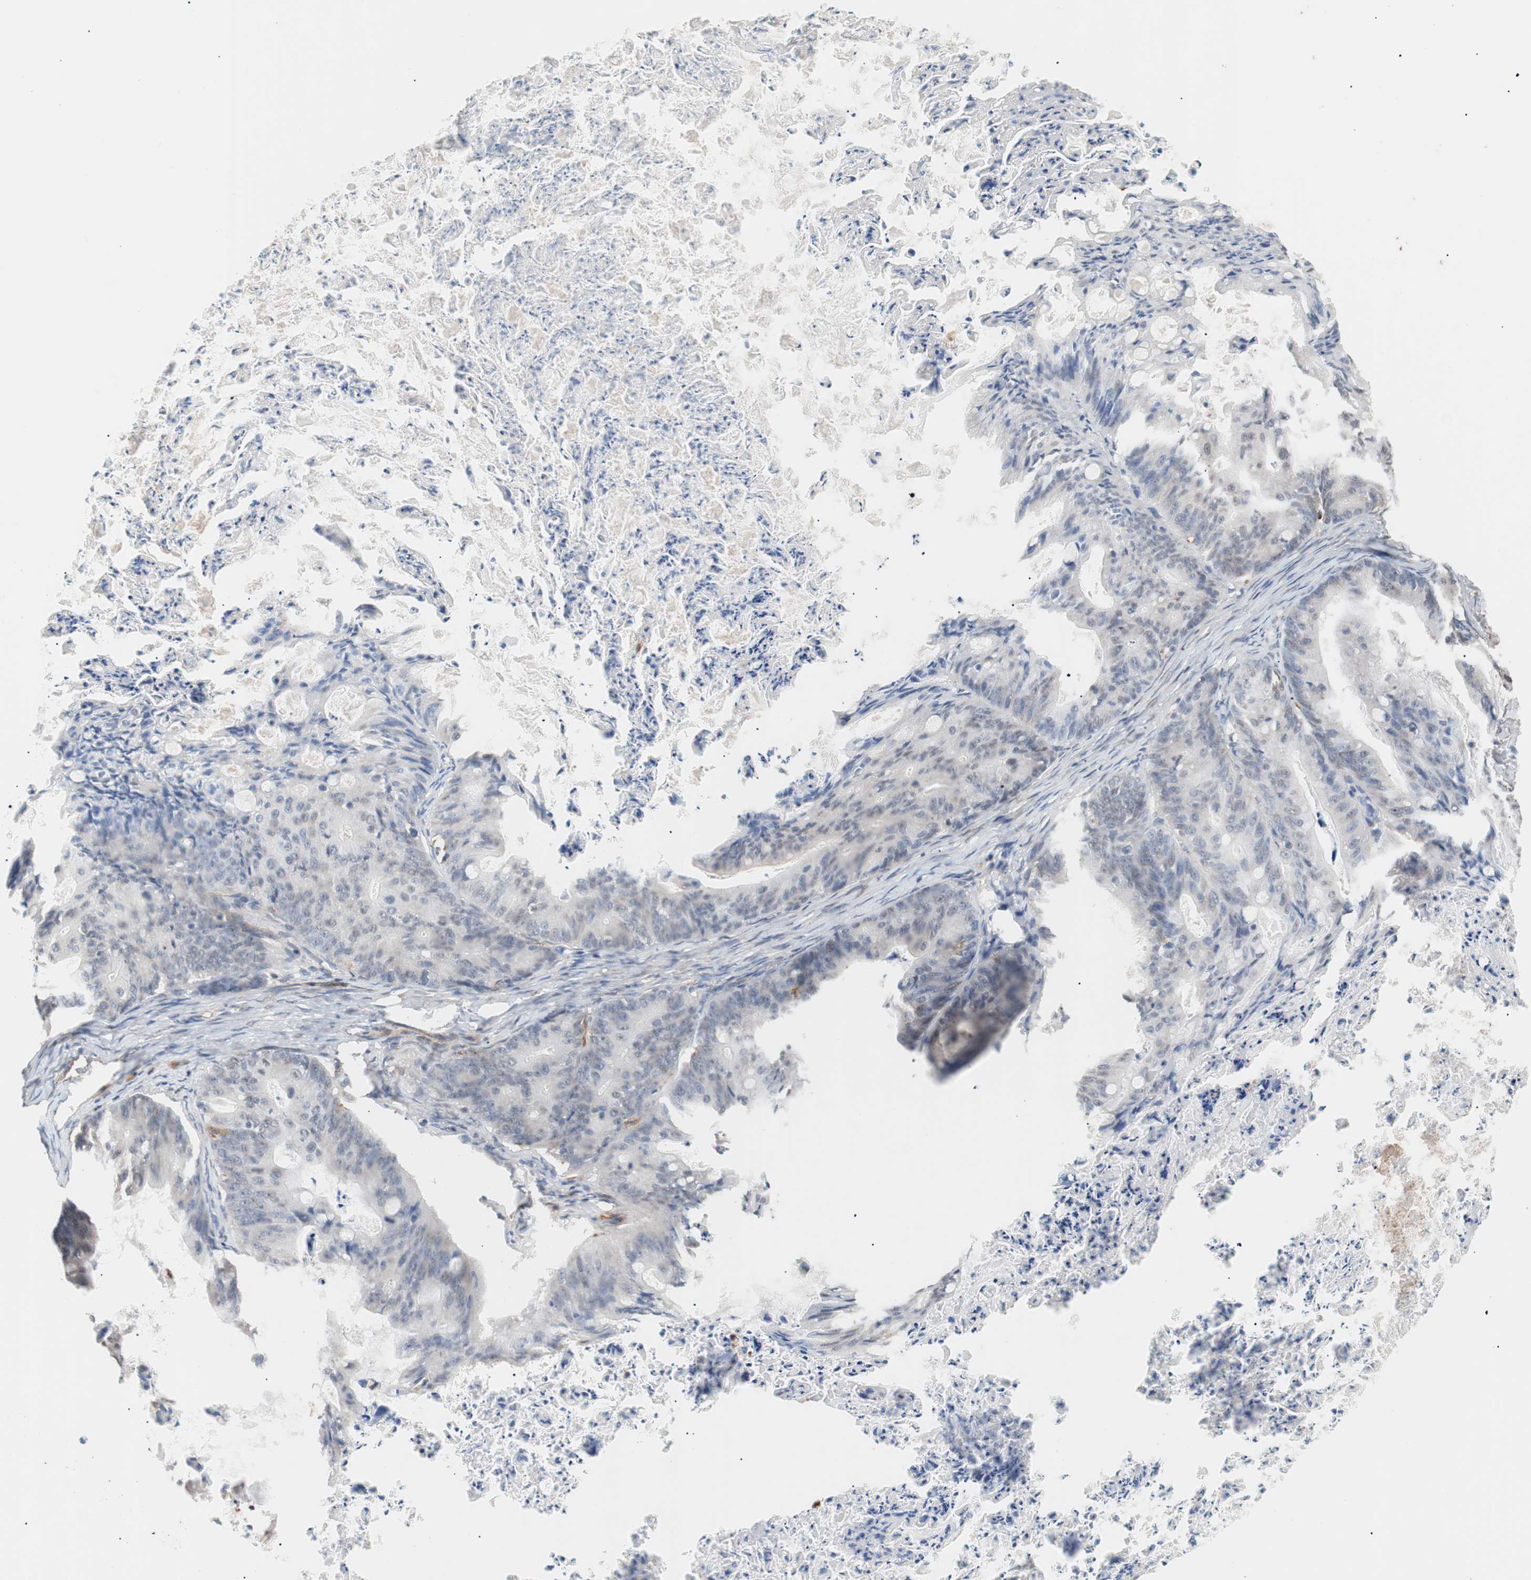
{"staining": {"intensity": "negative", "quantity": "none", "location": "none"}, "tissue": "ovarian cancer", "cell_type": "Tumor cells", "image_type": "cancer", "snomed": [{"axis": "morphology", "description": "Cystadenocarcinoma, mucinous, NOS"}, {"axis": "topography", "description": "Ovary"}], "caption": "Ovarian cancer (mucinous cystadenocarcinoma) was stained to show a protein in brown. There is no significant expression in tumor cells. Nuclei are stained in blue.", "gene": "LITAF", "patient": {"sex": "female", "age": 36}}